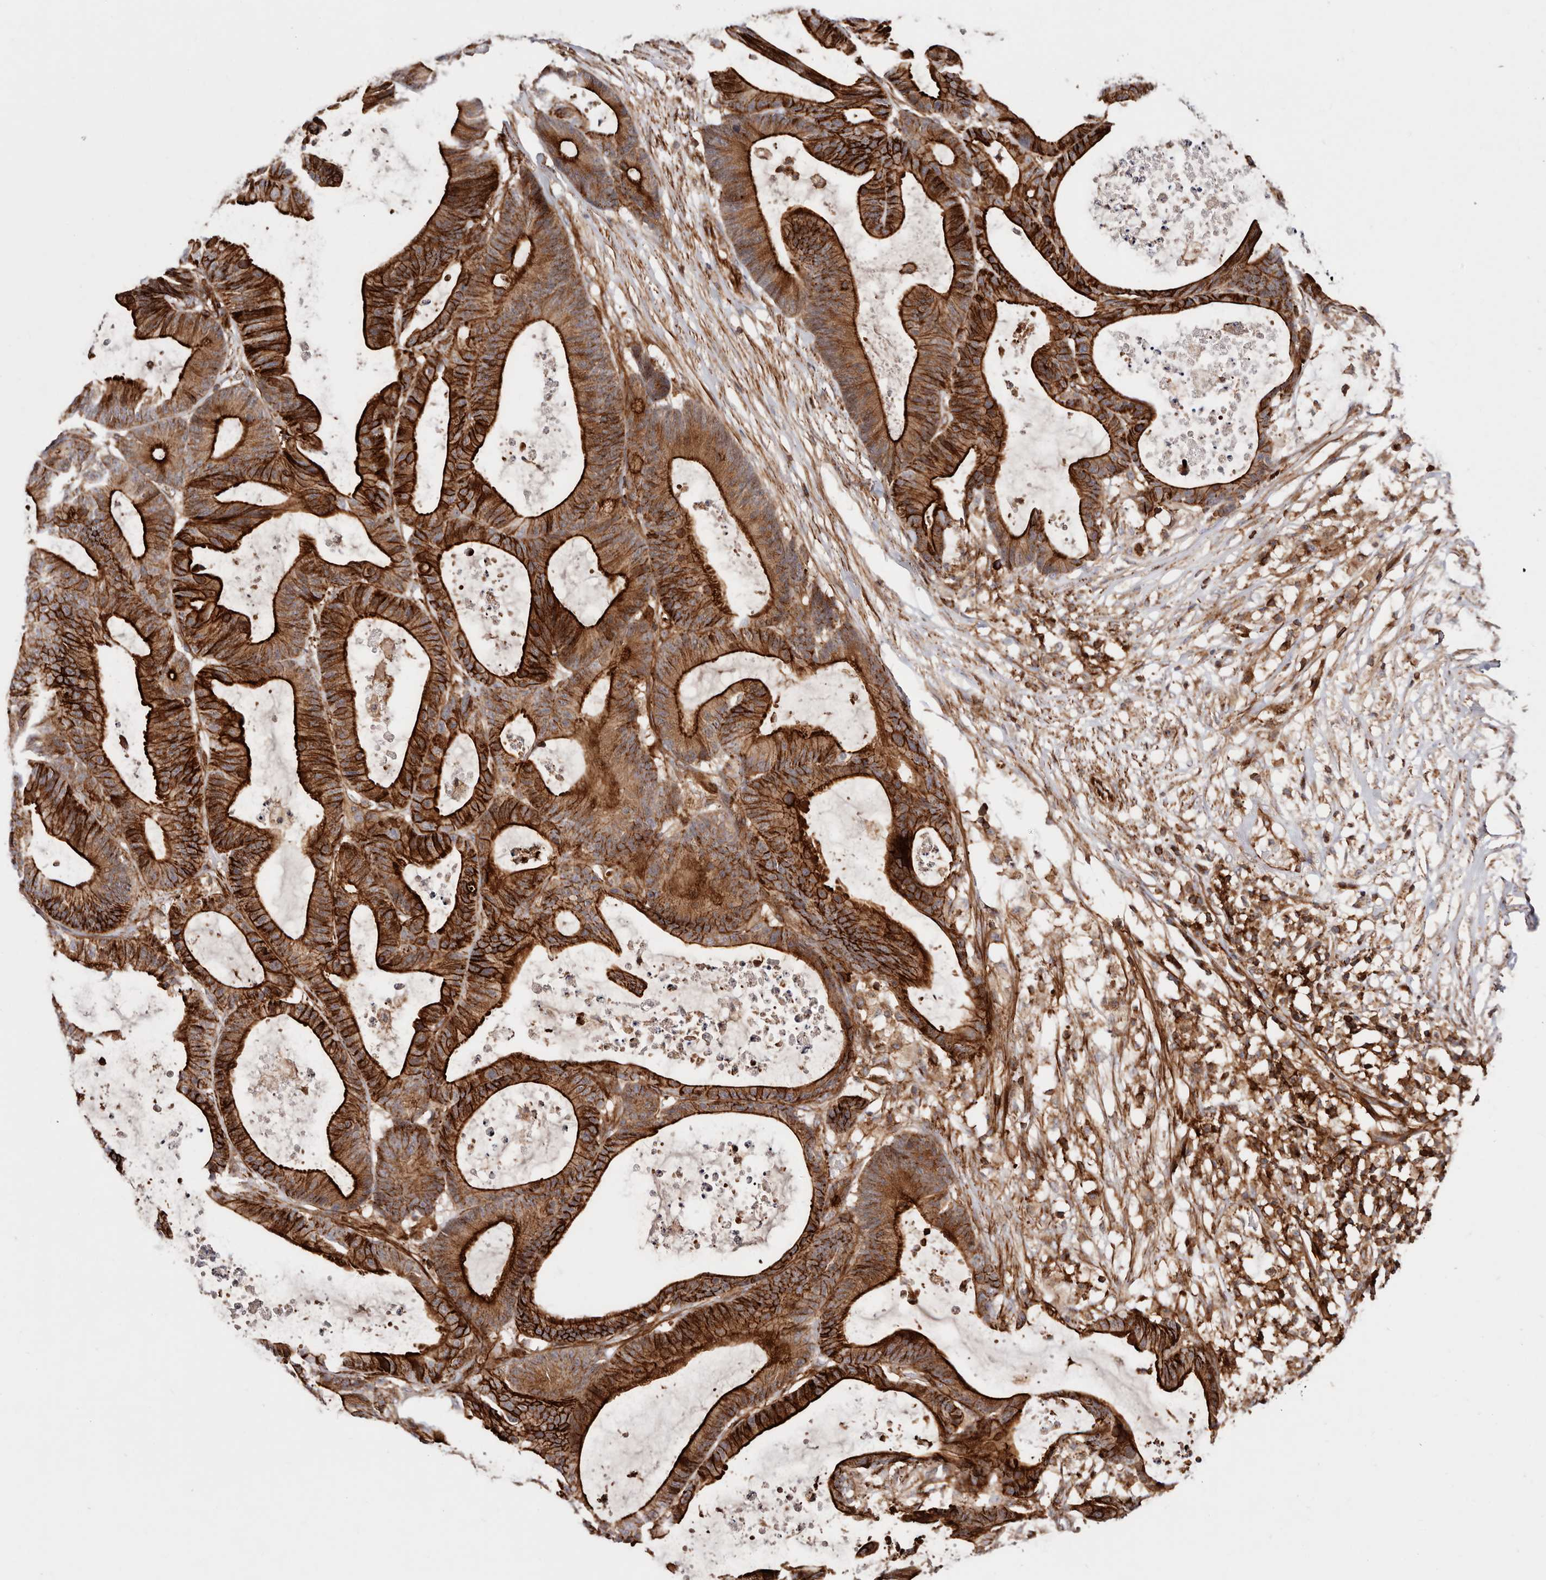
{"staining": {"intensity": "strong", "quantity": ">75%", "location": "cytoplasmic/membranous"}, "tissue": "colorectal cancer", "cell_type": "Tumor cells", "image_type": "cancer", "snomed": [{"axis": "morphology", "description": "Adenocarcinoma, NOS"}, {"axis": "topography", "description": "Colon"}], "caption": "Immunohistochemistry (IHC) histopathology image of neoplastic tissue: adenocarcinoma (colorectal) stained using IHC displays high levels of strong protein expression localized specifically in the cytoplasmic/membranous of tumor cells, appearing as a cytoplasmic/membranous brown color.", "gene": "PTPN22", "patient": {"sex": "female", "age": 84}}